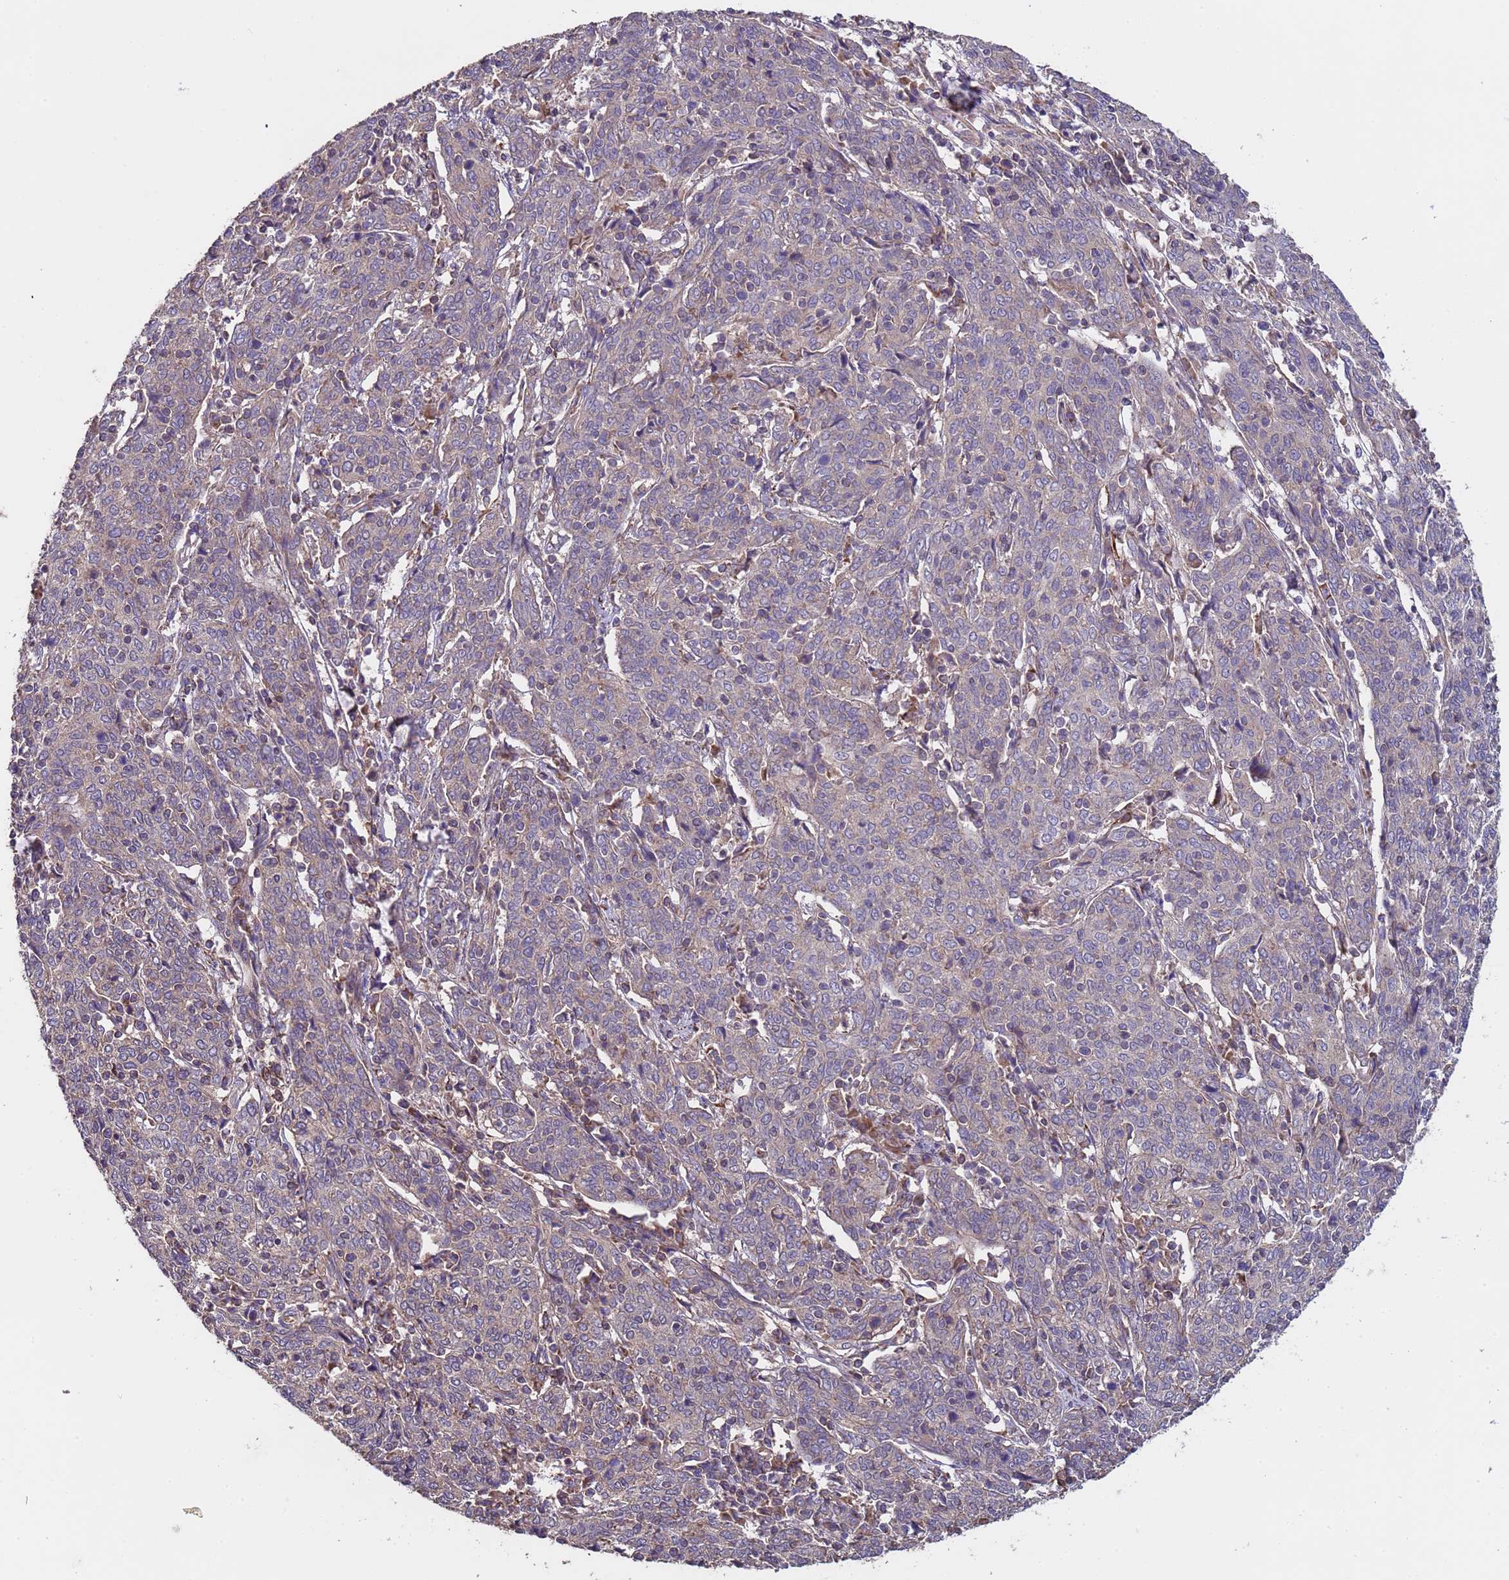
{"staining": {"intensity": "weak", "quantity": "<25%", "location": "cytoplasmic/membranous"}, "tissue": "cervical cancer", "cell_type": "Tumor cells", "image_type": "cancer", "snomed": [{"axis": "morphology", "description": "Squamous cell carcinoma, NOS"}, {"axis": "topography", "description": "Cervix"}], "caption": "Immunohistochemistry (IHC) micrograph of squamous cell carcinoma (cervical) stained for a protein (brown), which exhibits no expression in tumor cells.", "gene": "EEF1AKMT1", "patient": {"sex": "female", "age": 67}}